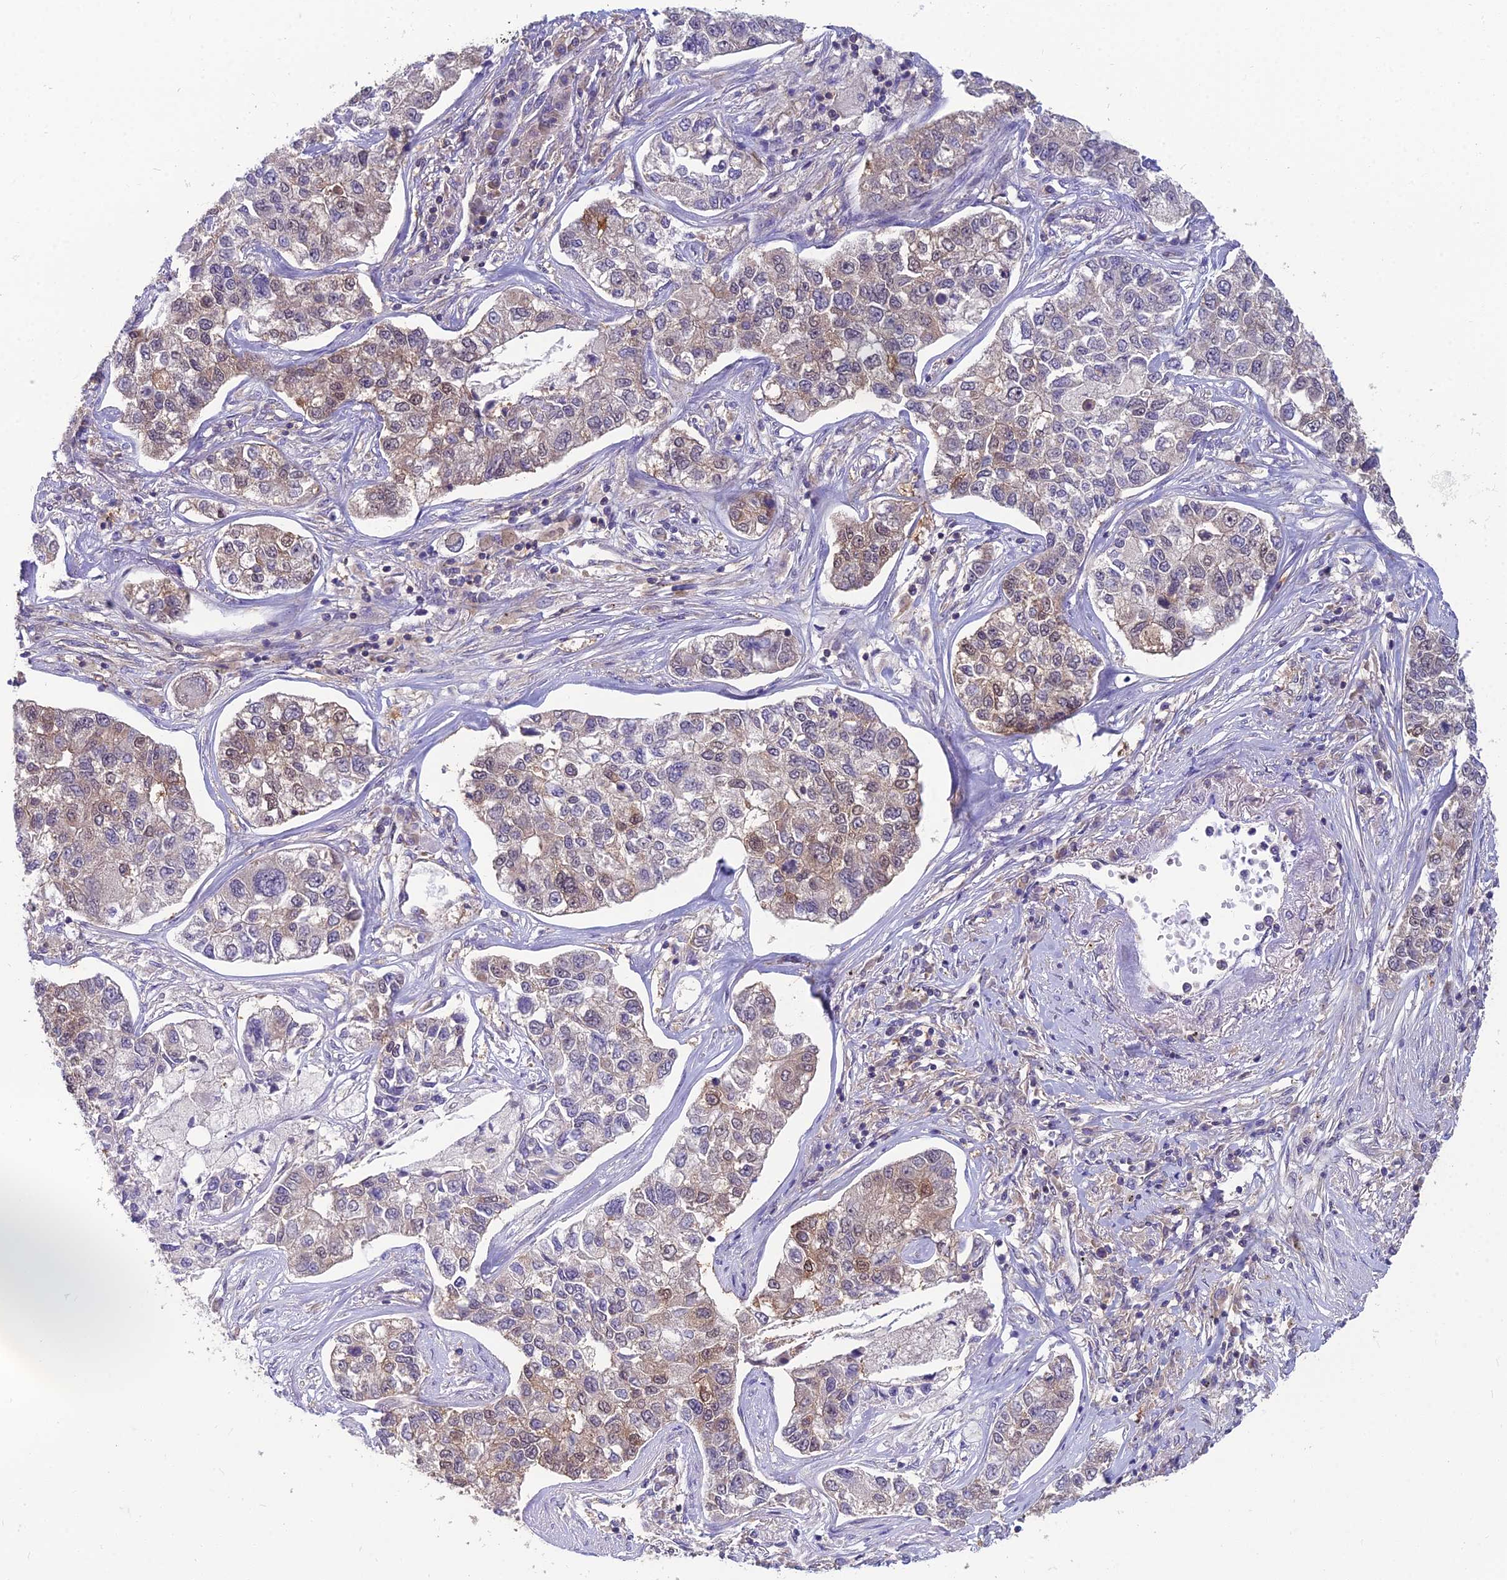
{"staining": {"intensity": "weak", "quantity": "25%-75%", "location": "cytoplasmic/membranous,nuclear"}, "tissue": "lung cancer", "cell_type": "Tumor cells", "image_type": "cancer", "snomed": [{"axis": "morphology", "description": "Adenocarcinoma, NOS"}, {"axis": "topography", "description": "Lung"}], "caption": "Lung adenocarcinoma was stained to show a protein in brown. There is low levels of weak cytoplasmic/membranous and nuclear positivity in about 25%-75% of tumor cells. The protein is shown in brown color, while the nuclei are stained blue.", "gene": "MVD", "patient": {"sex": "male", "age": 49}}